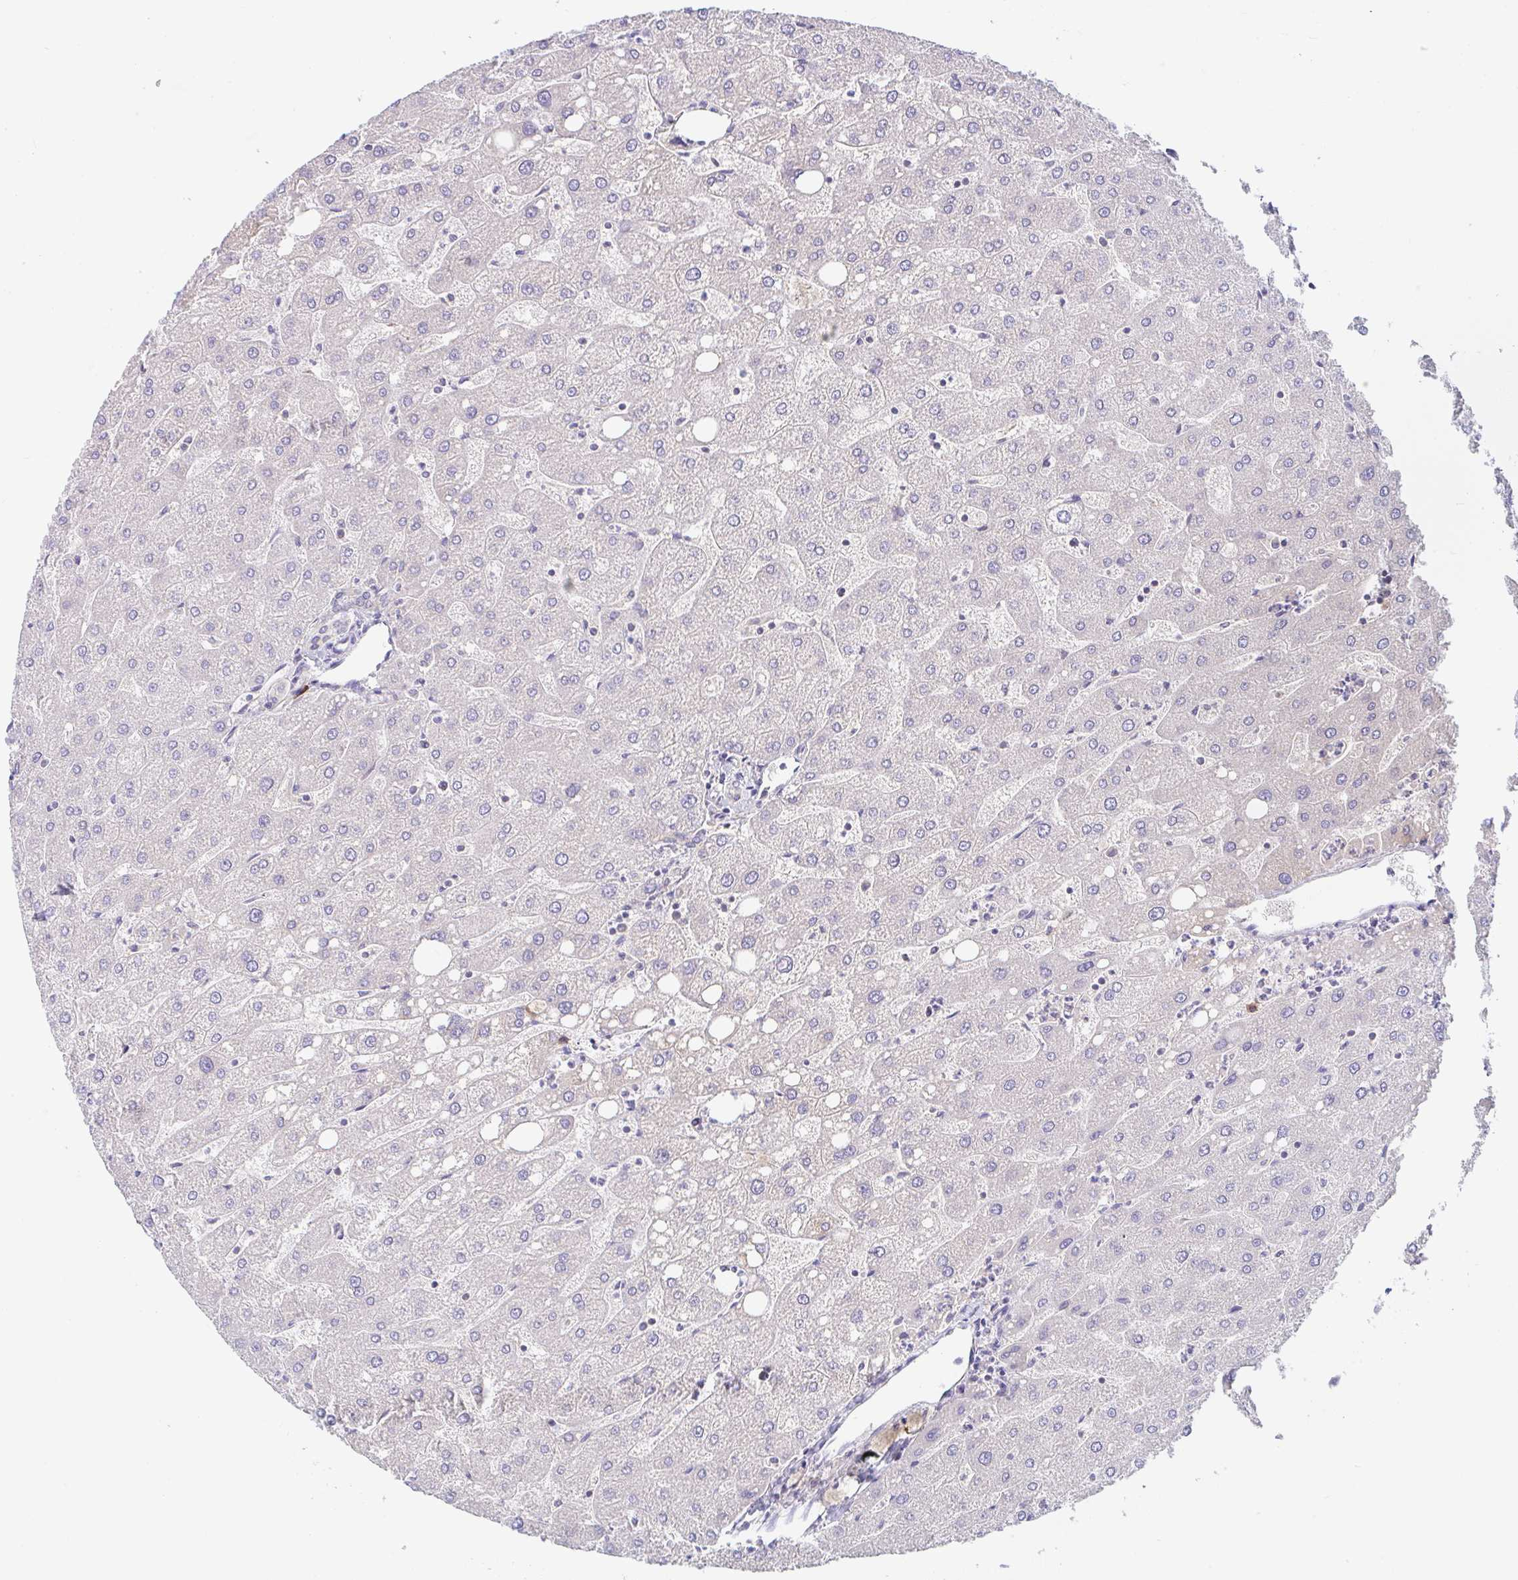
{"staining": {"intensity": "negative", "quantity": "none", "location": "none"}, "tissue": "liver", "cell_type": "Cholangiocytes", "image_type": "normal", "snomed": [{"axis": "morphology", "description": "Normal tissue, NOS"}, {"axis": "topography", "description": "Liver"}], "caption": "DAB immunohistochemical staining of unremarkable human liver displays no significant positivity in cholangiocytes. (Brightfield microscopy of DAB (3,3'-diaminobenzidine) IHC at high magnification).", "gene": "DERL2", "patient": {"sex": "male", "age": 67}}